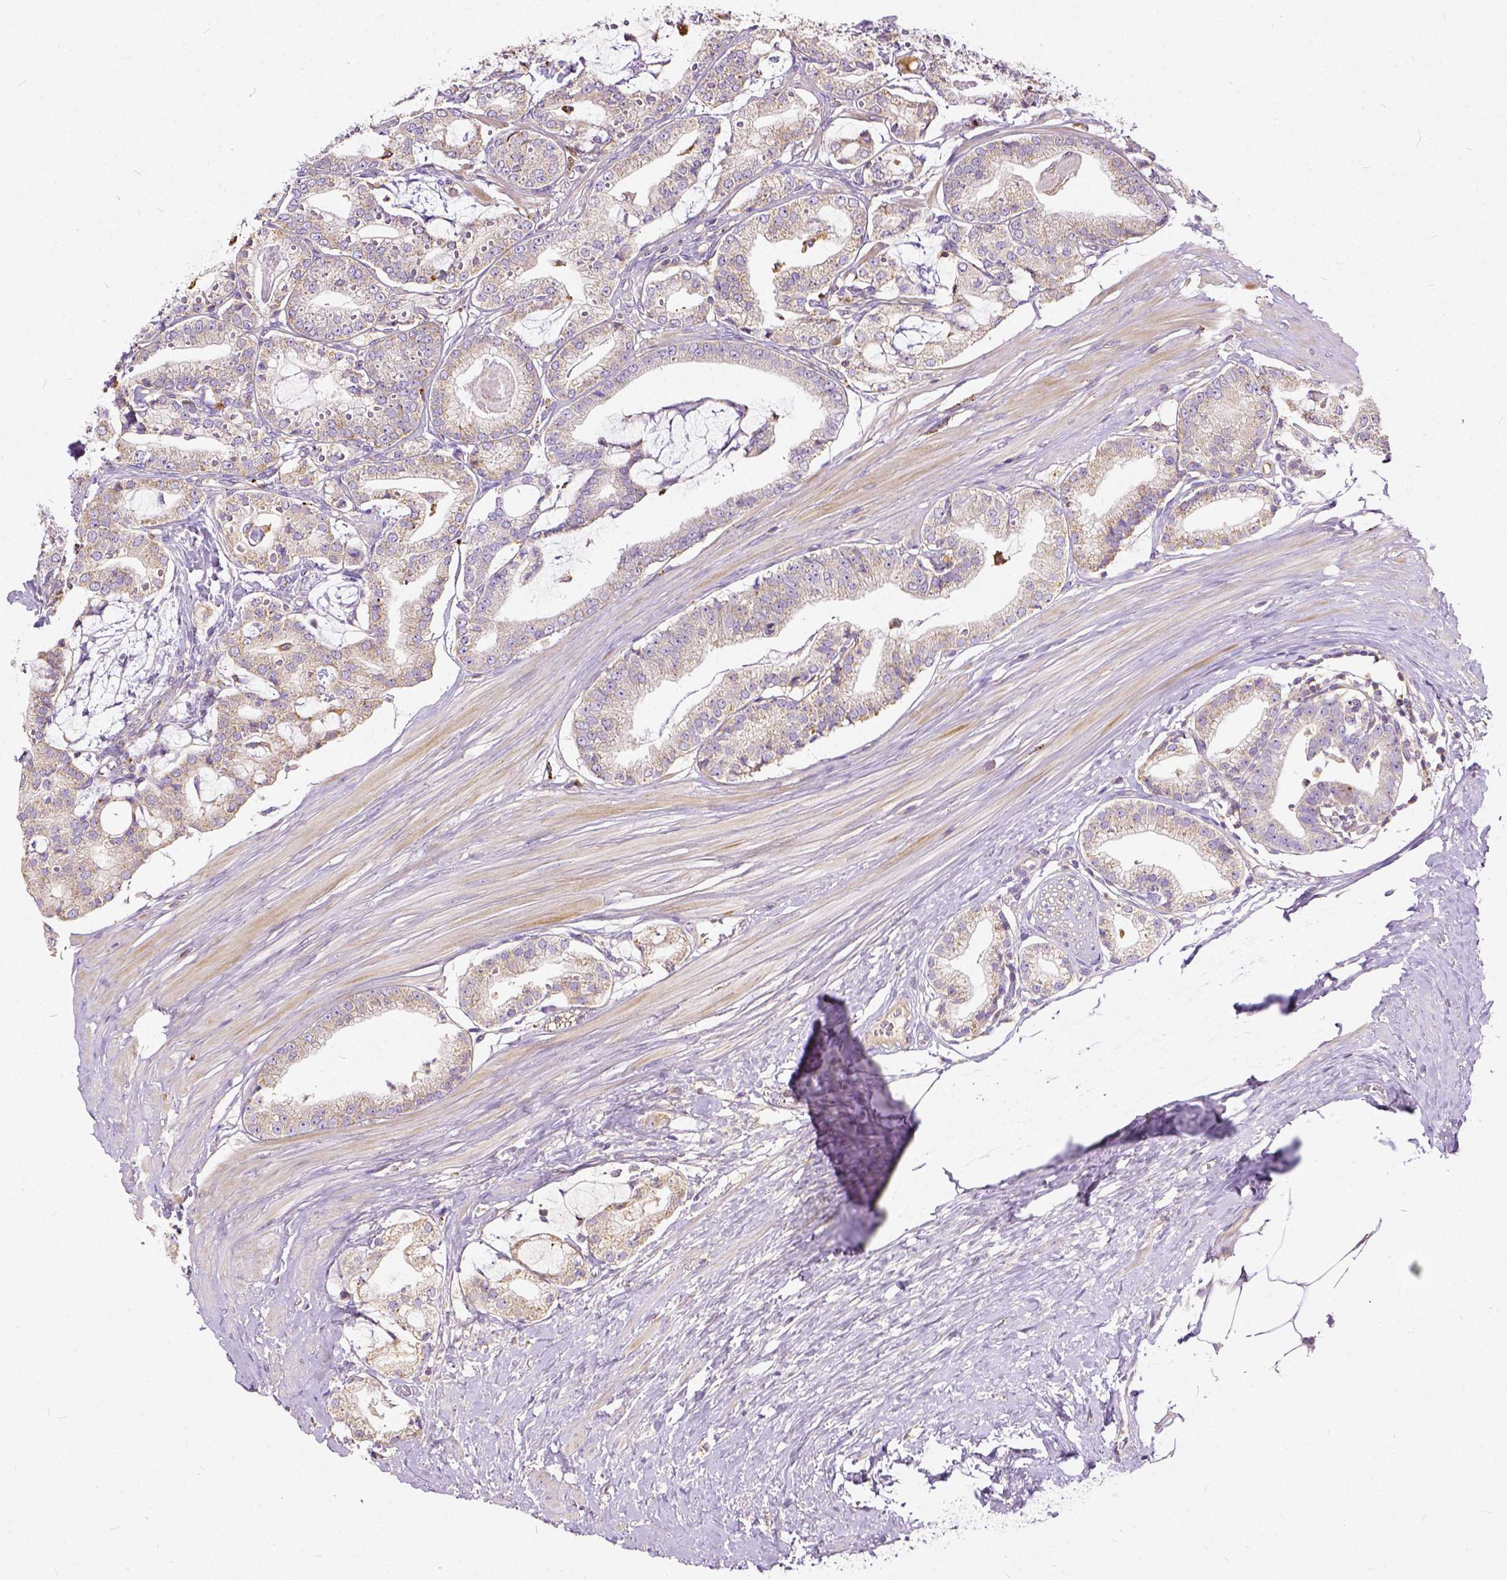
{"staining": {"intensity": "weak", "quantity": "<25%", "location": "cytoplasmic/membranous"}, "tissue": "prostate cancer", "cell_type": "Tumor cells", "image_type": "cancer", "snomed": [{"axis": "morphology", "description": "Adenocarcinoma, High grade"}, {"axis": "topography", "description": "Prostate"}], "caption": "Immunohistochemistry histopathology image of neoplastic tissue: prostate cancer (adenocarcinoma (high-grade)) stained with DAB (3,3'-diaminobenzidine) demonstrates no significant protein positivity in tumor cells.", "gene": "CADM4", "patient": {"sex": "male", "age": 71}}